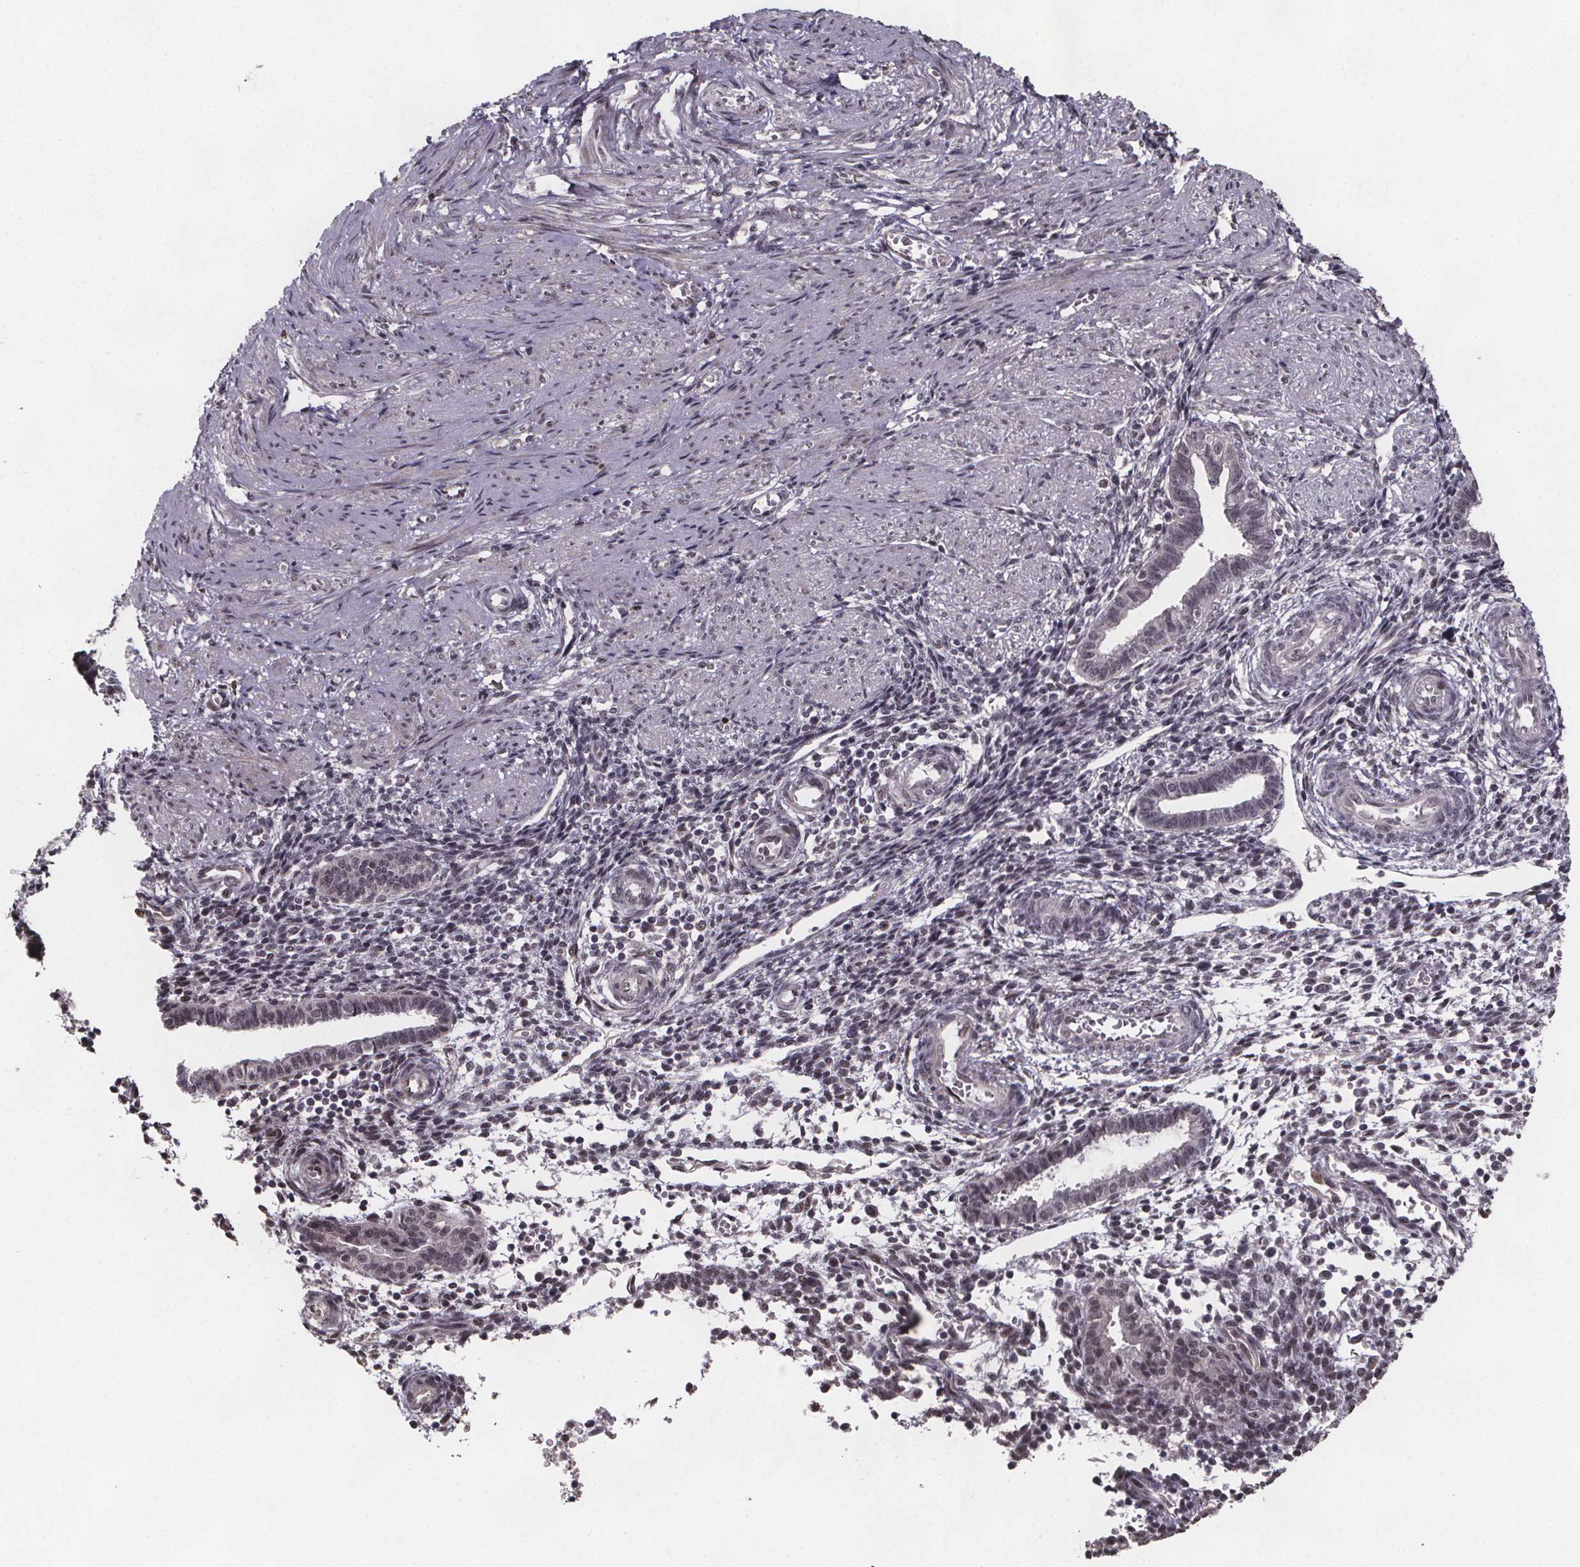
{"staining": {"intensity": "weak", "quantity": "<25%", "location": "nuclear"}, "tissue": "endometrium", "cell_type": "Cells in endometrial stroma", "image_type": "normal", "snomed": [{"axis": "morphology", "description": "Normal tissue, NOS"}, {"axis": "topography", "description": "Endometrium"}], "caption": "High power microscopy histopathology image of an IHC micrograph of unremarkable endometrium, revealing no significant staining in cells in endometrial stroma.", "gene": "U2SURP", "patient": {"sex": "female", "age": 37}}